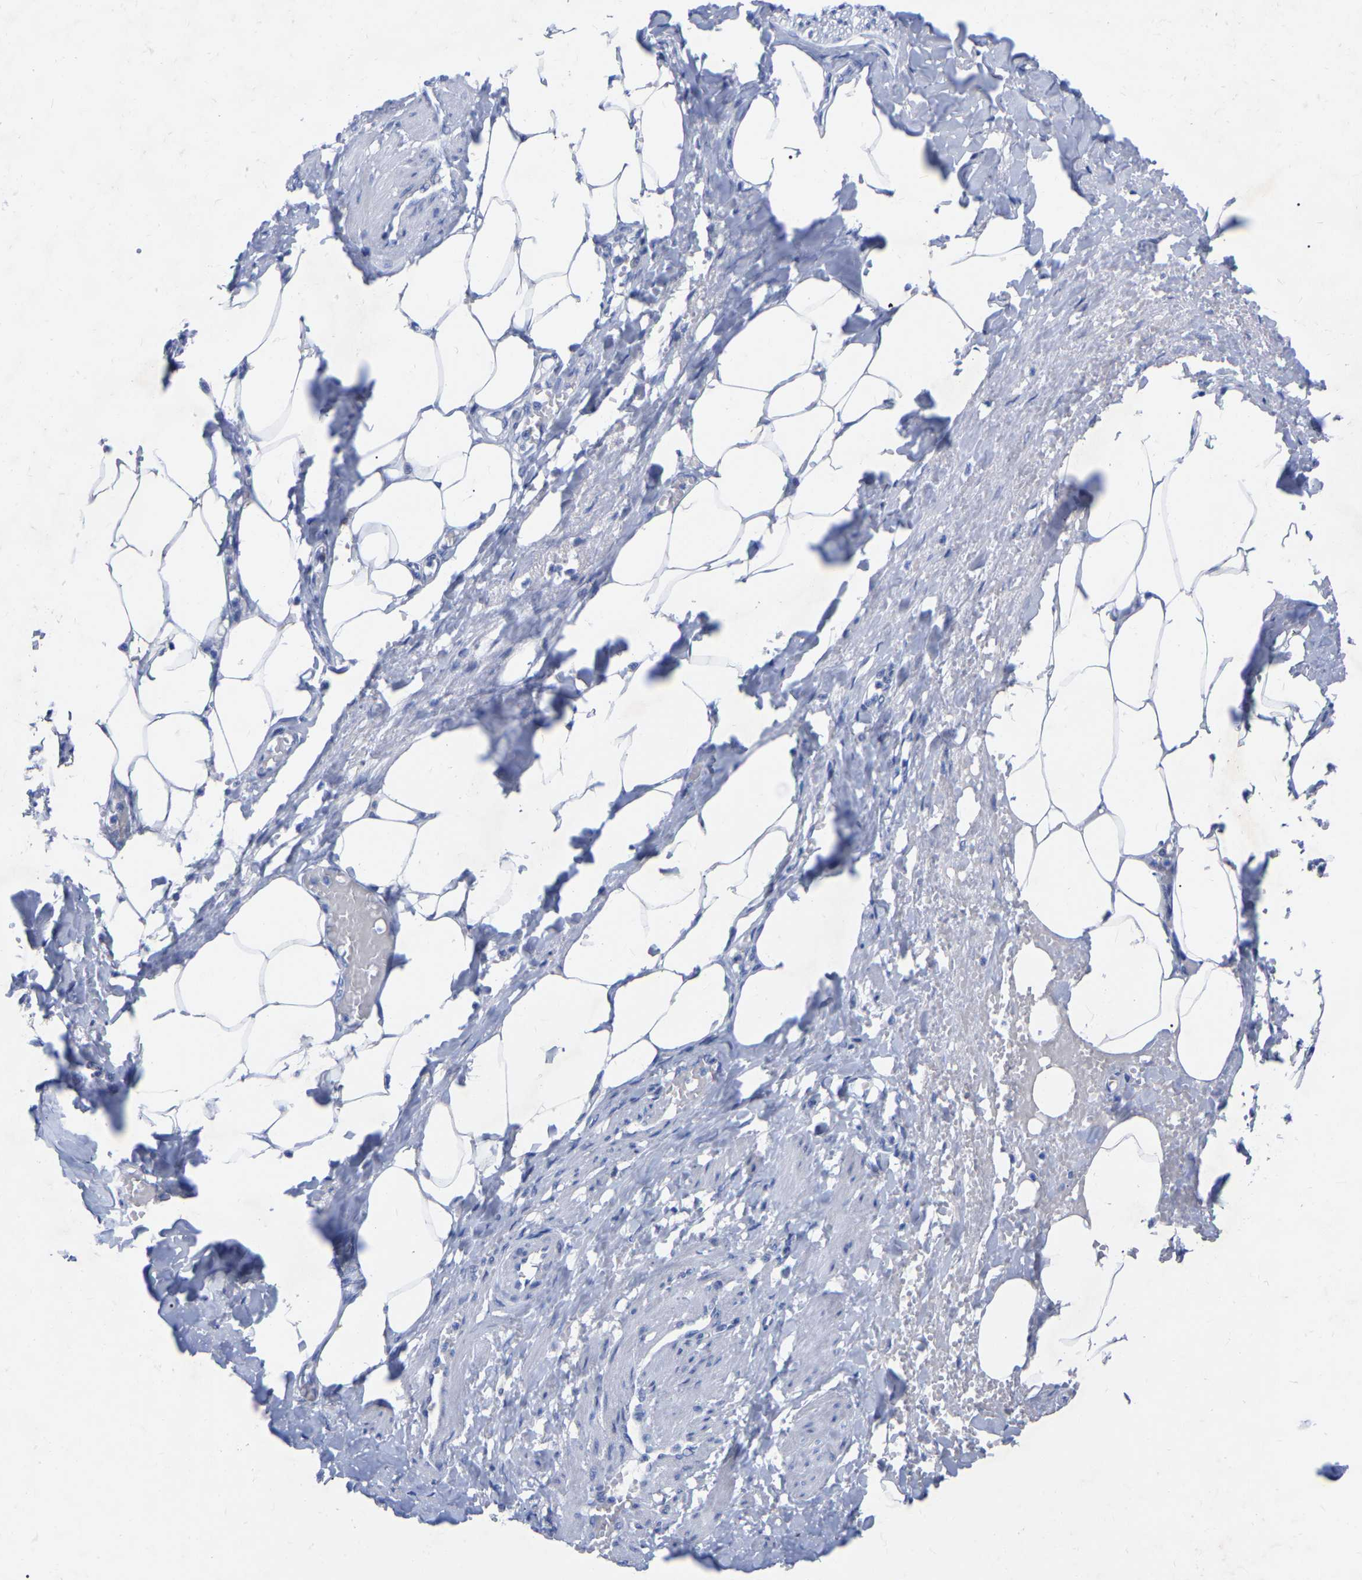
{"staining": {"intensity": "negative", "quantity": "none", "location": "none"}, "tissue": "adipose tissue", "cell_type": "Adipocytes", "image_type": "normal", "snomed": [{"axis": "morphology", "description": "Normal tissue, NOS"}, {"axis": "topography", "description": "Soft tissue"}, {"axis": "topography", "description": "Vascular tissue"}], "caption": "An image of adipose tissue stained for a protein reveals no brown staining in adipocytes. (Brightfield microscopy of DAB (3,3'-diaminobenzidine) IHC at high magnification).", "gene": "ZNF629", "patient": {"sex": "female", "age": 35}}